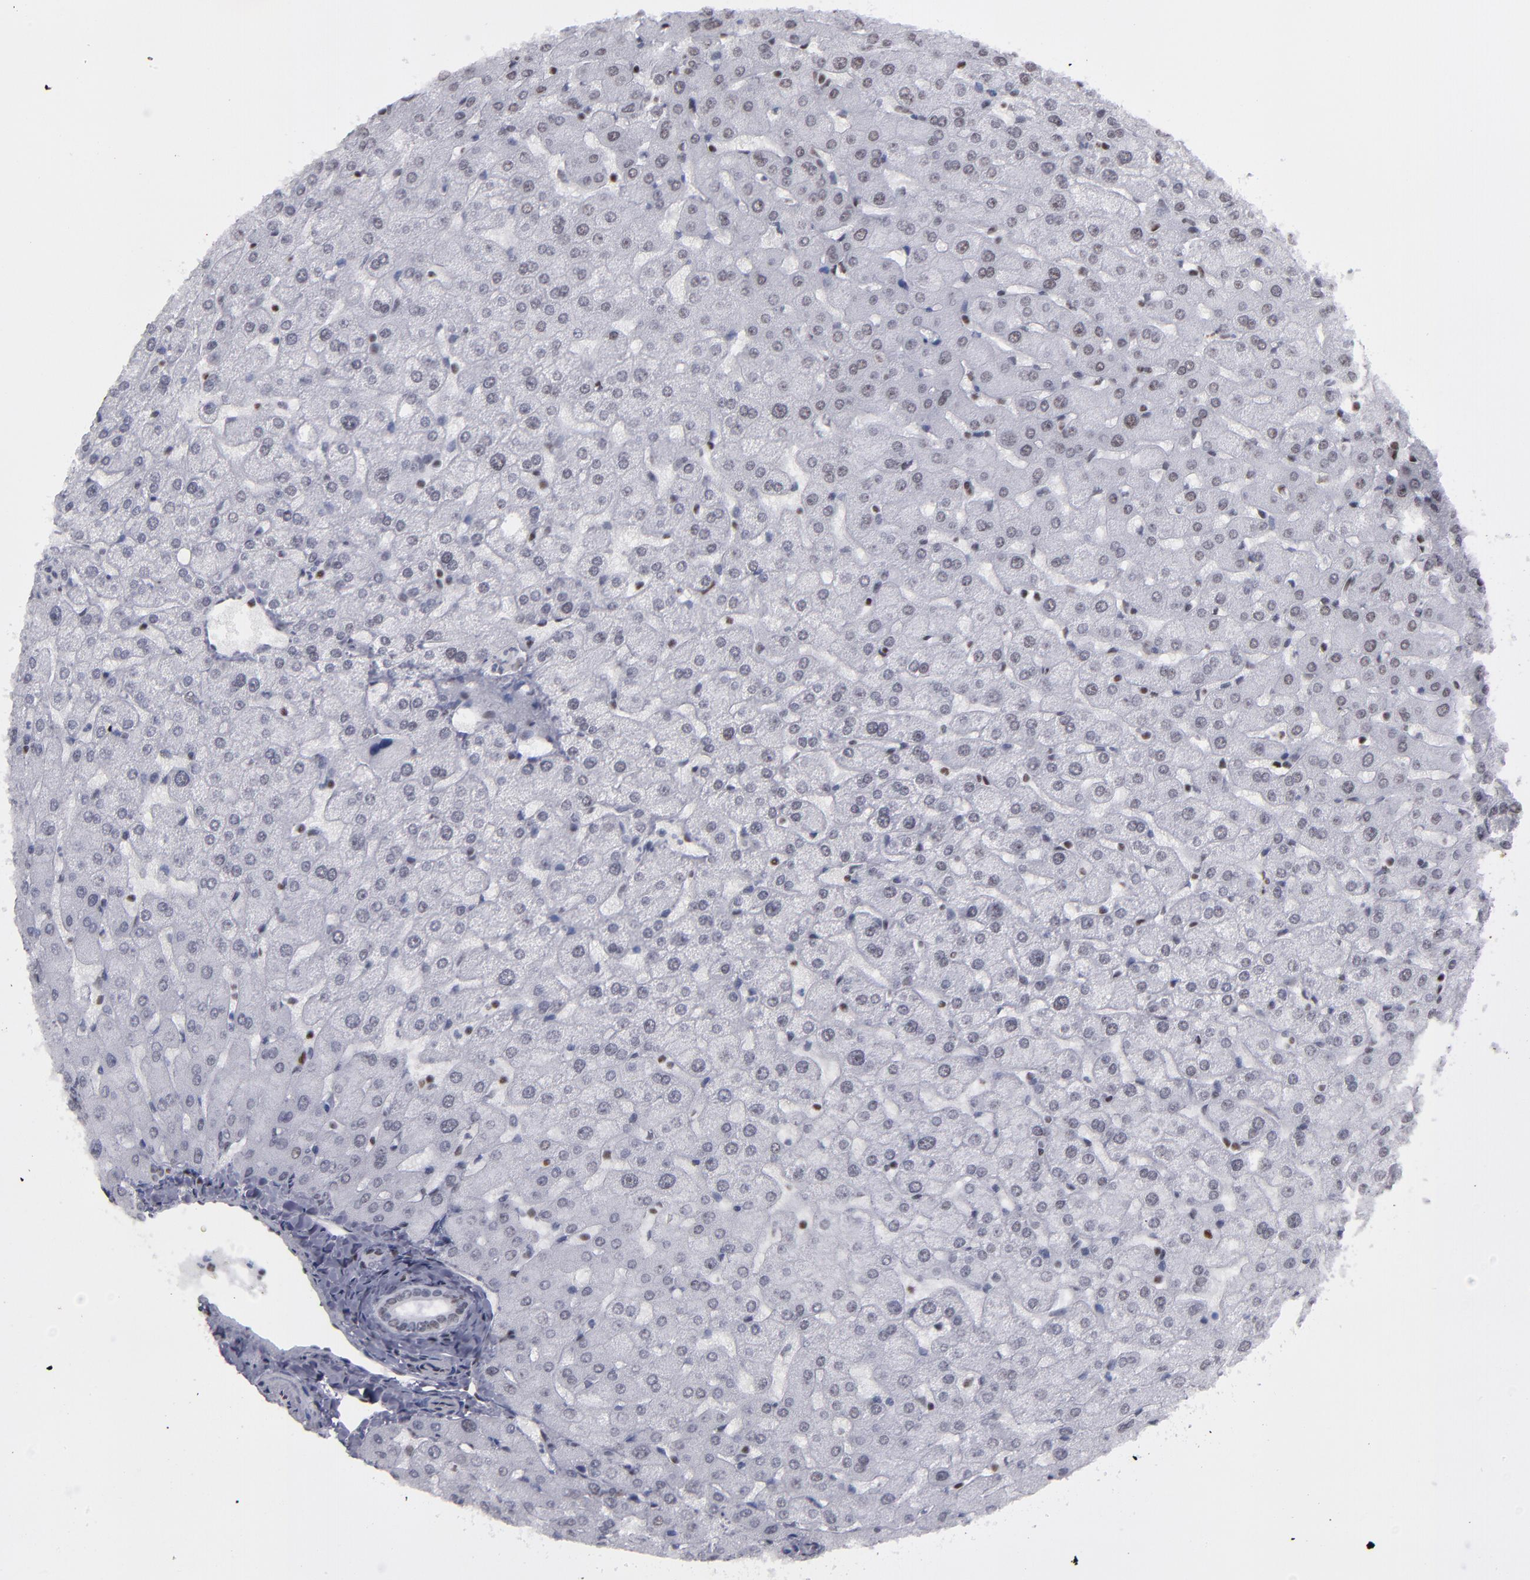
{"staining": {"intensity": "weak", "quantity": "<25%", "location": "nuclear"}, "tissue": "liver", "cell_type": "Cholangiocytes", "image_type": "normal", "snomed": [{"axis": "morphology", "description": "Normal tissue, NOS"}, {"axis": "morphology", "description": "Fibrosis, NOS"}, {"axis": "topography", "description": "Liver"}], "caption": "Immunohistochemistry photomicrograph of normal liver: liver stained with DAB (3,3'-diaminobenzidine) reveals no significant protein staining in cholangiocytes. The staining is performed using DAB (3,3'-diaminobenzidine) brown chromogen with nuclei counter-stained in using hematoxylin.", "gene": "TERF2", "patient": {"sex": "female", "age": 29}}